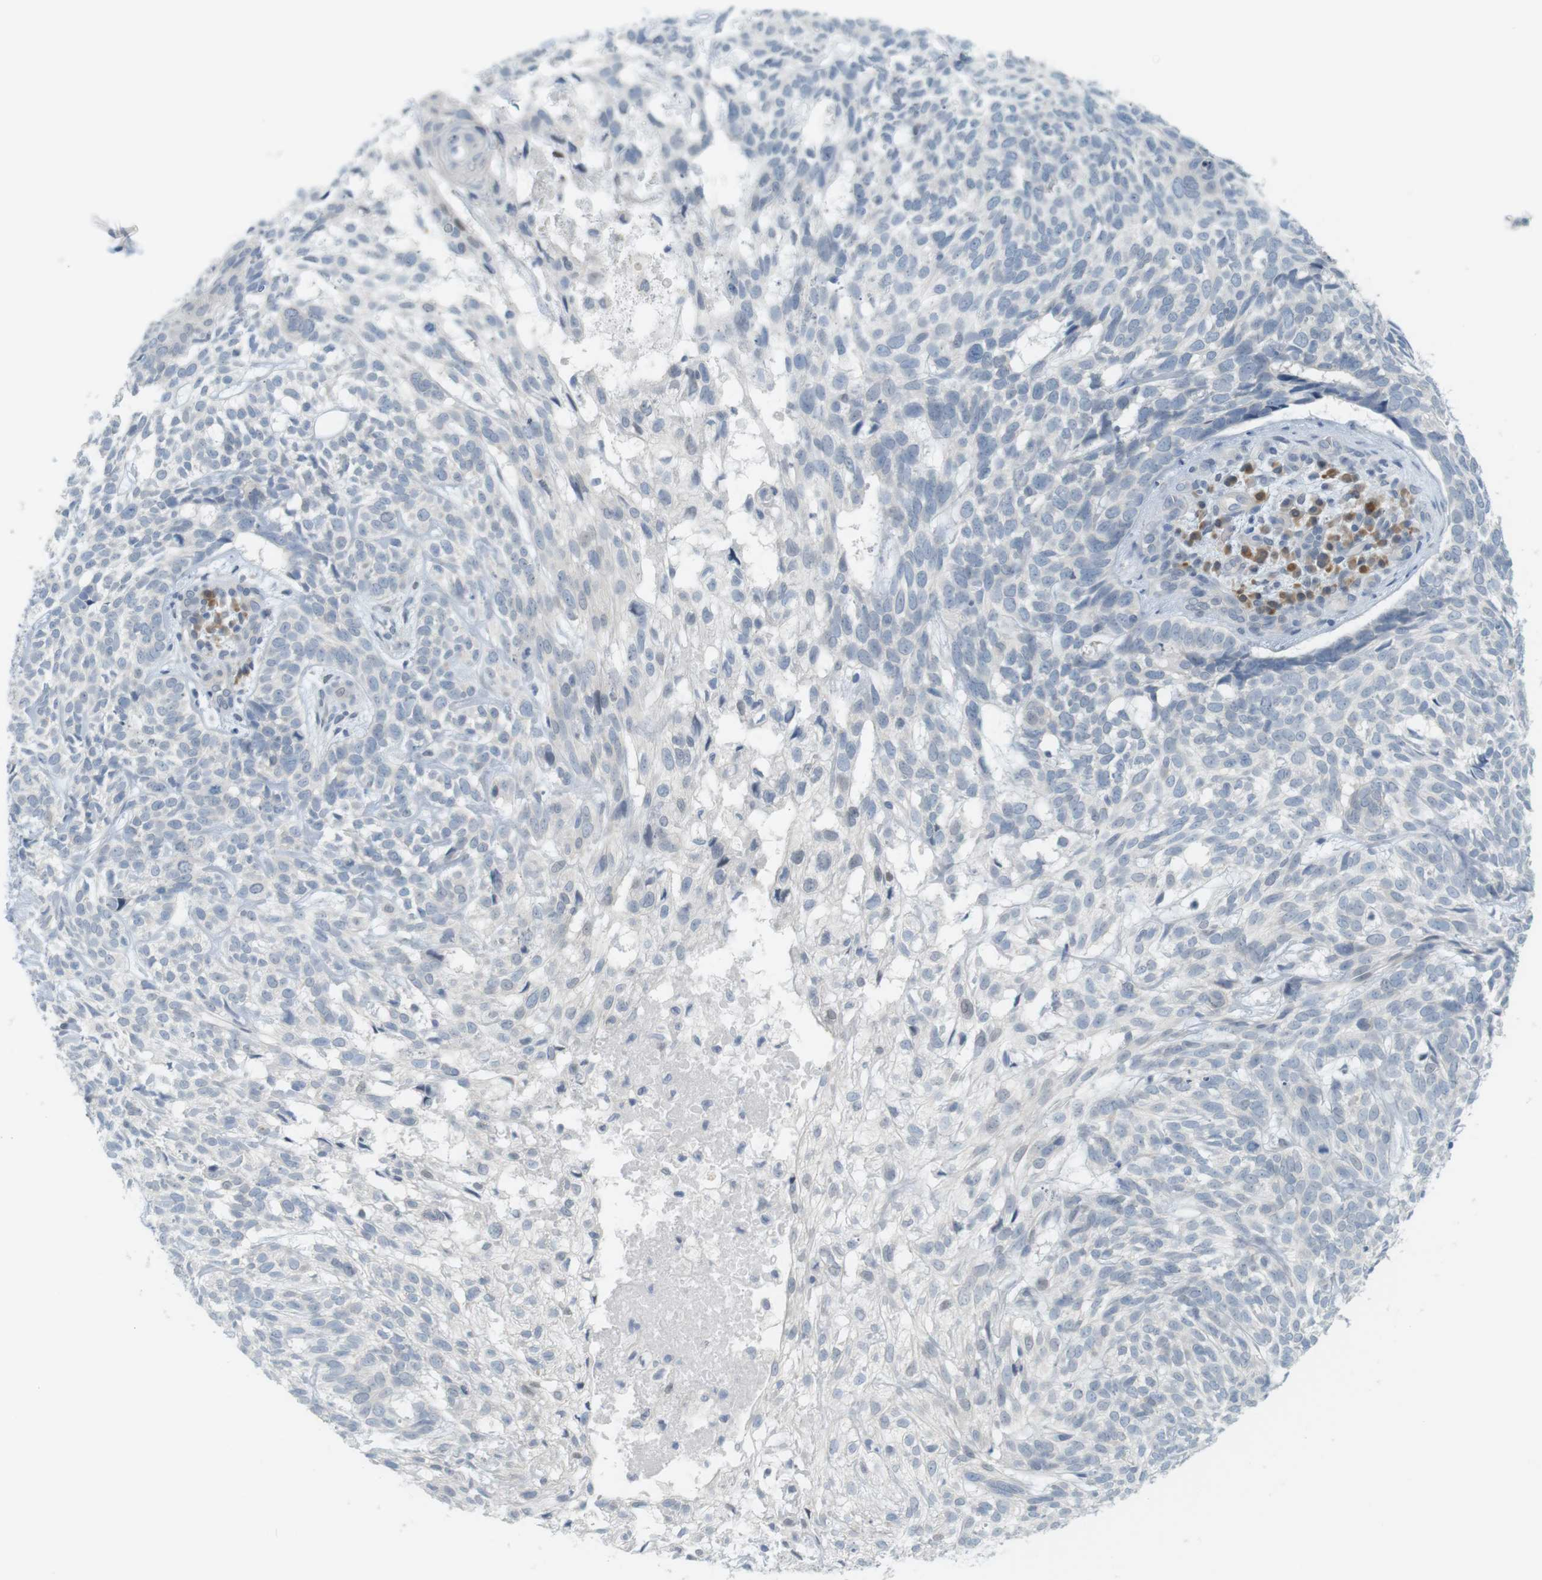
{"staining": {"intensity": "negative", "quantity": "none", "location": "none"}, "tissue": "skin cancer", "cell_type": "Tumor cells", "image_type": "cancer", "snomed": [{"axis": "morphology", "description": "Basal cell carcinoma"}, {"axis": "topography", "description": "Skin"}], "caption": "Tumor cells show no significant expression in skin cancer (basal cell carcinoma).", "gene": "CREB3L2", "patient": {"sex": "male", "age": 72}}